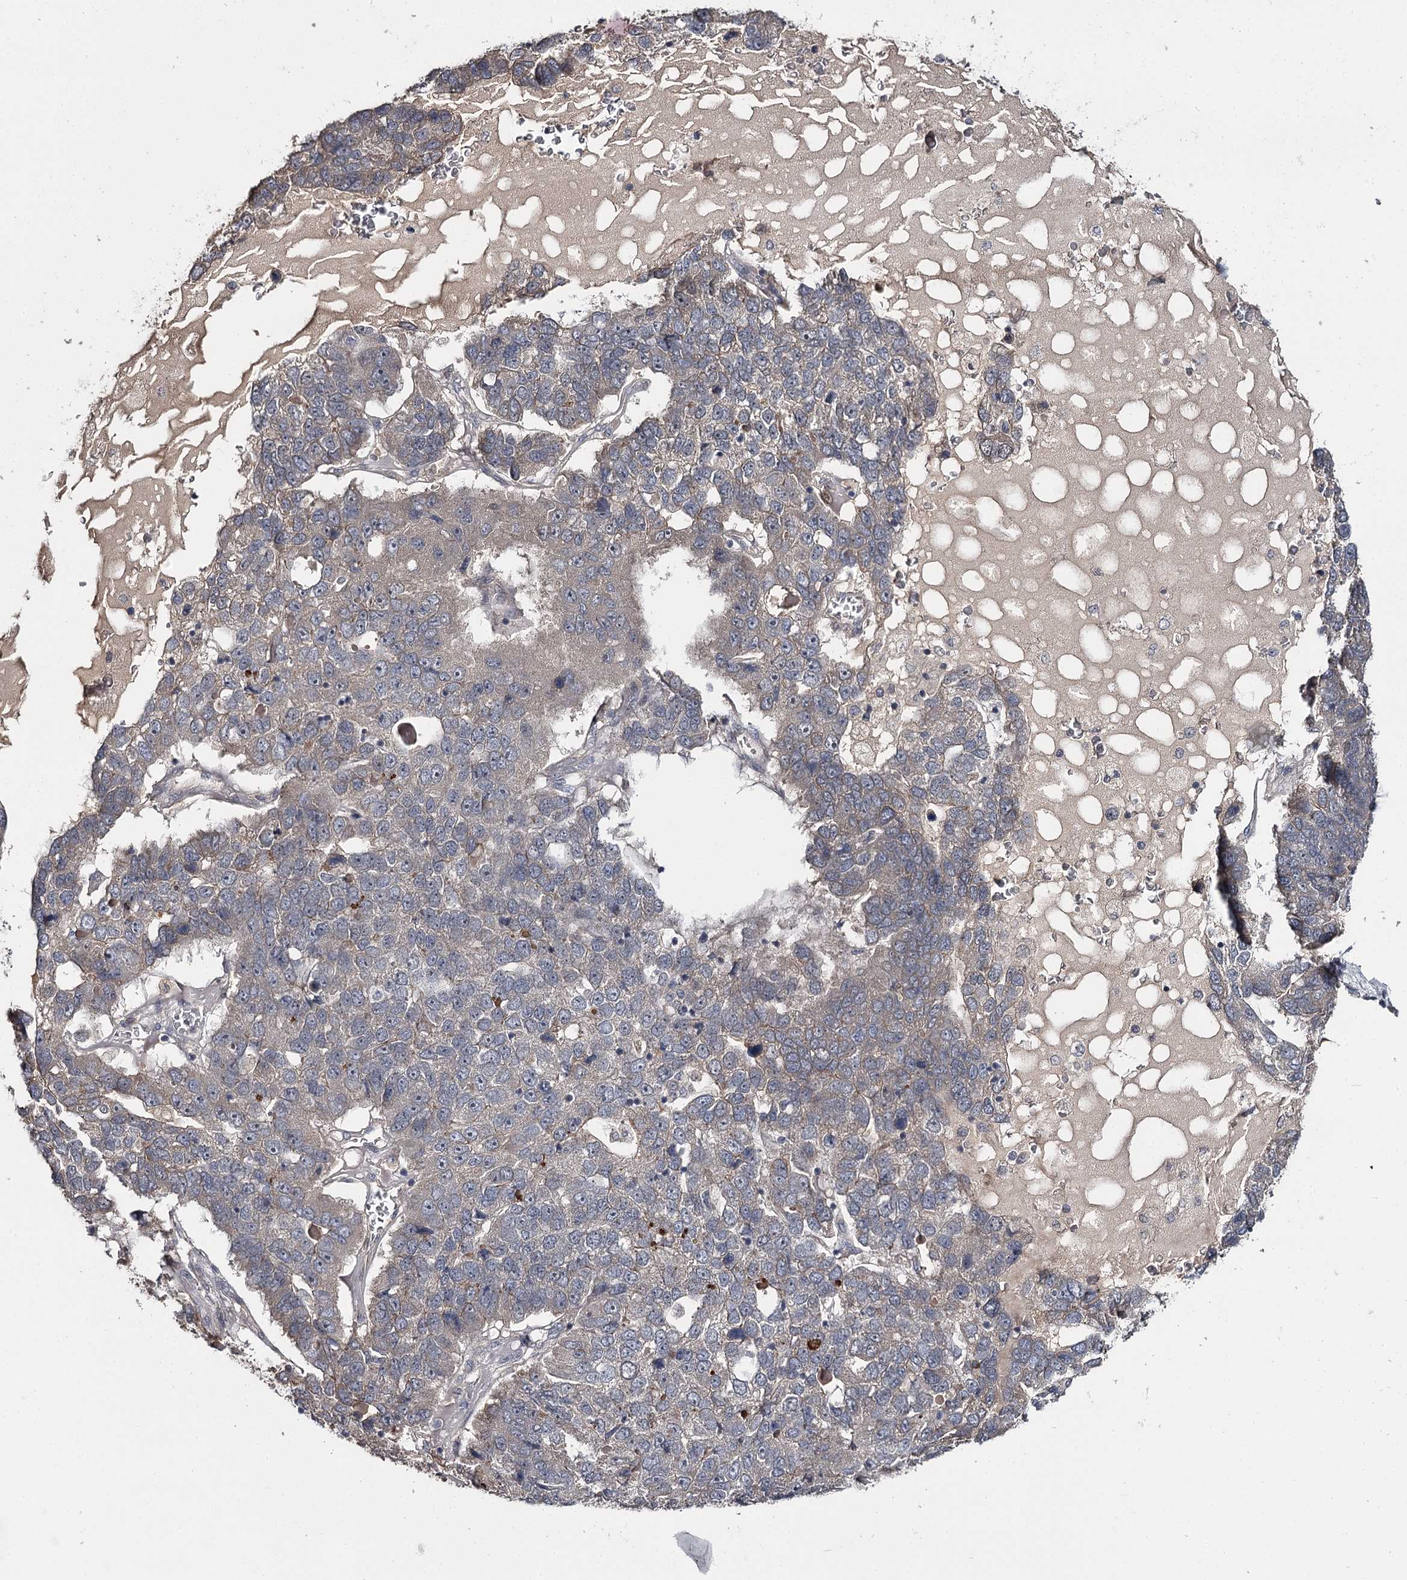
{"staining": {"intensity": "weak", "quantity": "<25%", "location": "cytoplasmic/membranous"}, "tissue": "pancreatic cancer", "cell_type": "Tumor cells", "image_type": "cancer", "snomed": [{"axis": "morphology", "description": "Adenocarcinoma, NOS"}, {"axis": "topography", "description": "Pancreas"}], "caption": "High power microscopy histopathology image of an immunohistochemistry photomicrograph of pancreatic adenocarcinoma, revealing no significant positivity in tumor cells.", "gene": "CWF19L2", "patient": {"sex": "female", "age": 61}}